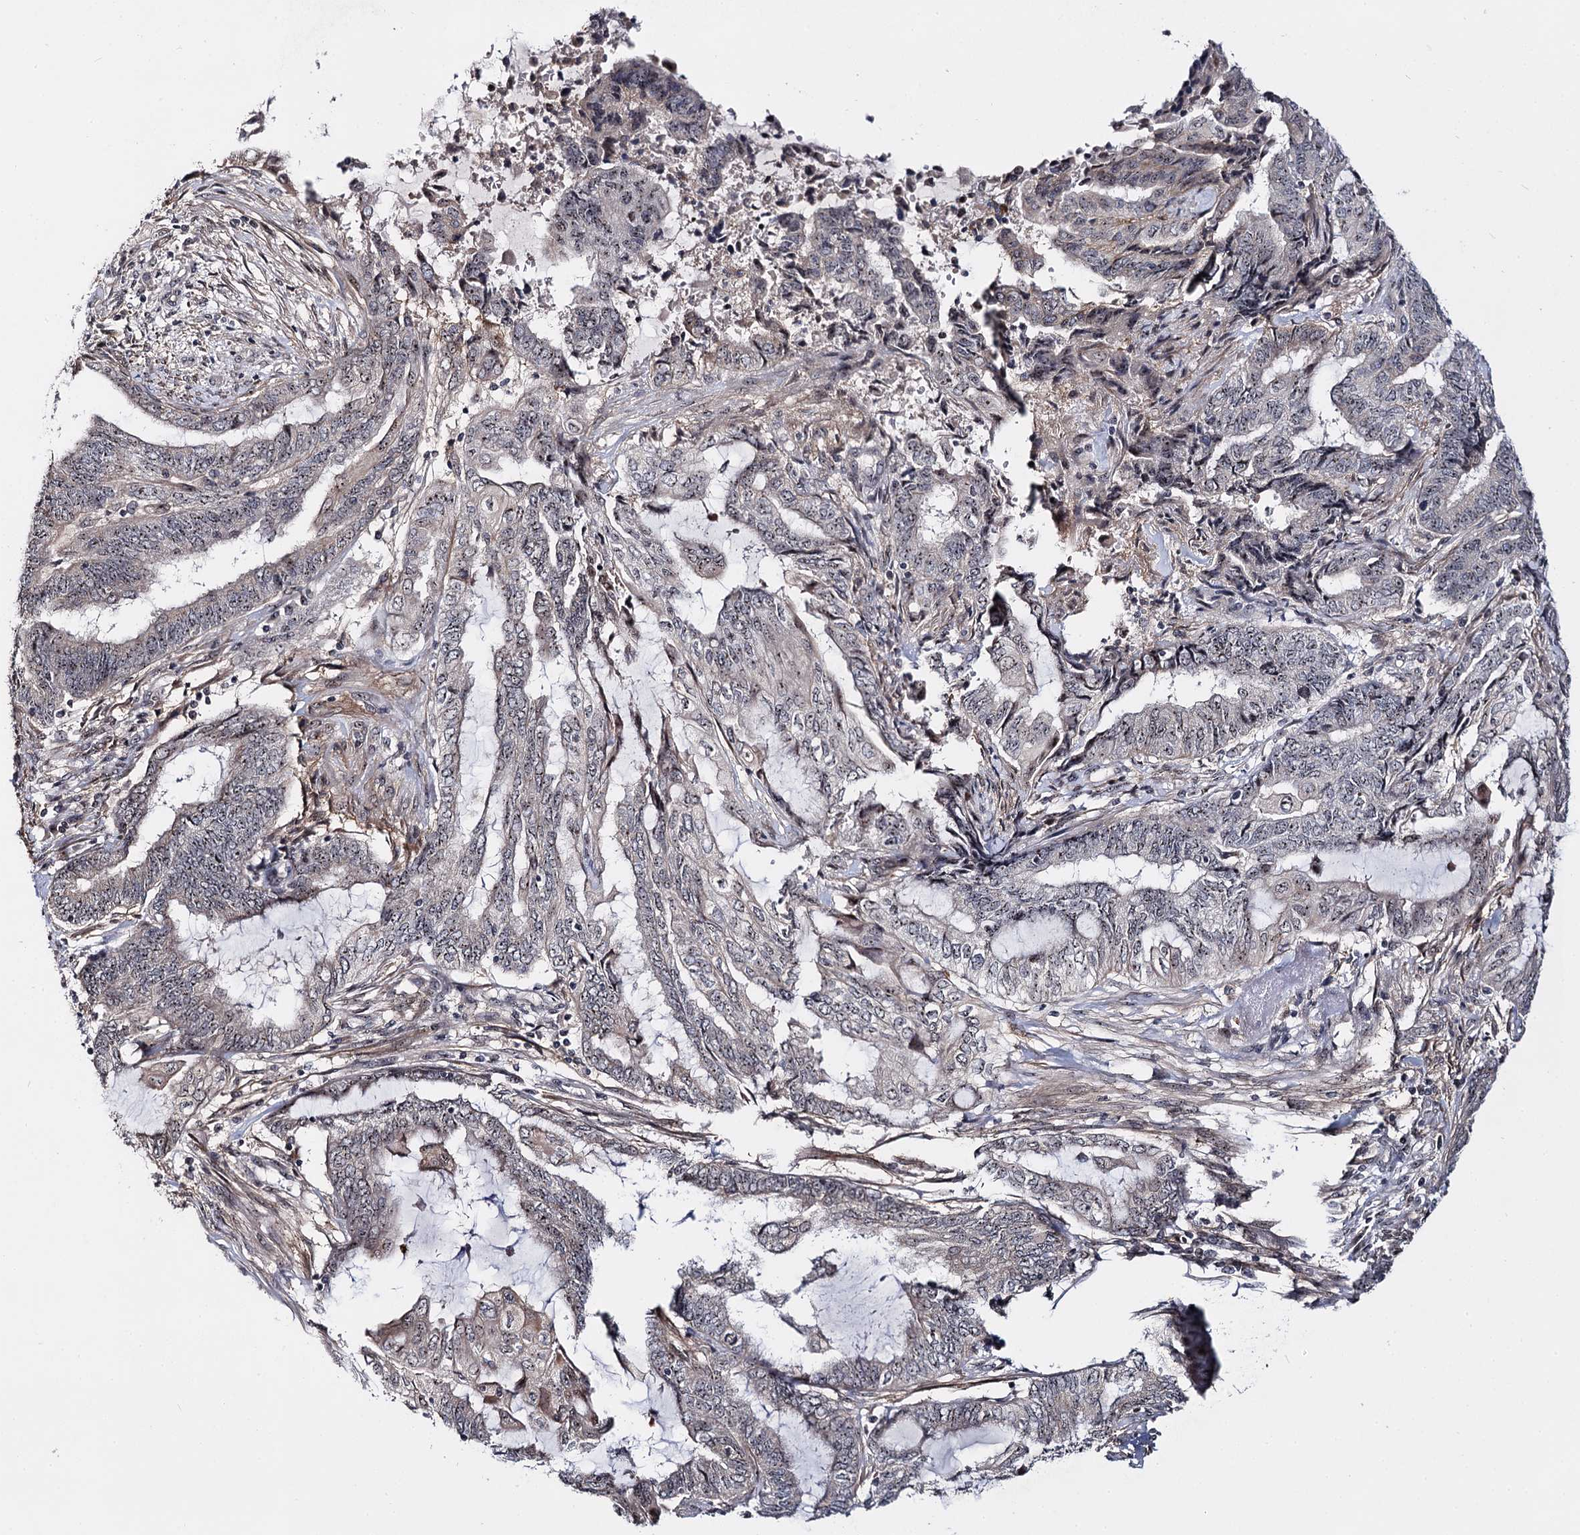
{"staining": {"intensity": "weak", "quantity": "<25%", "location": "nuclear"}, "tissue": "endometrial cancer", "cell_type": "Tumor cells", "image_type": "cancer", "snomed": [{"axis": "morphology", "description": "Adenocarcinoma, NOS"}, {"axis": "topography", "description": "Uterus"}, {"axis": "topography", "description": "Endometrium"}], "caption": "Protein analysis of endometrial adenocarcinoma reveals no significant expression in tumor cells.", "gene": "SUPT20H", "patient": {"sex": "female", "age": 70}}